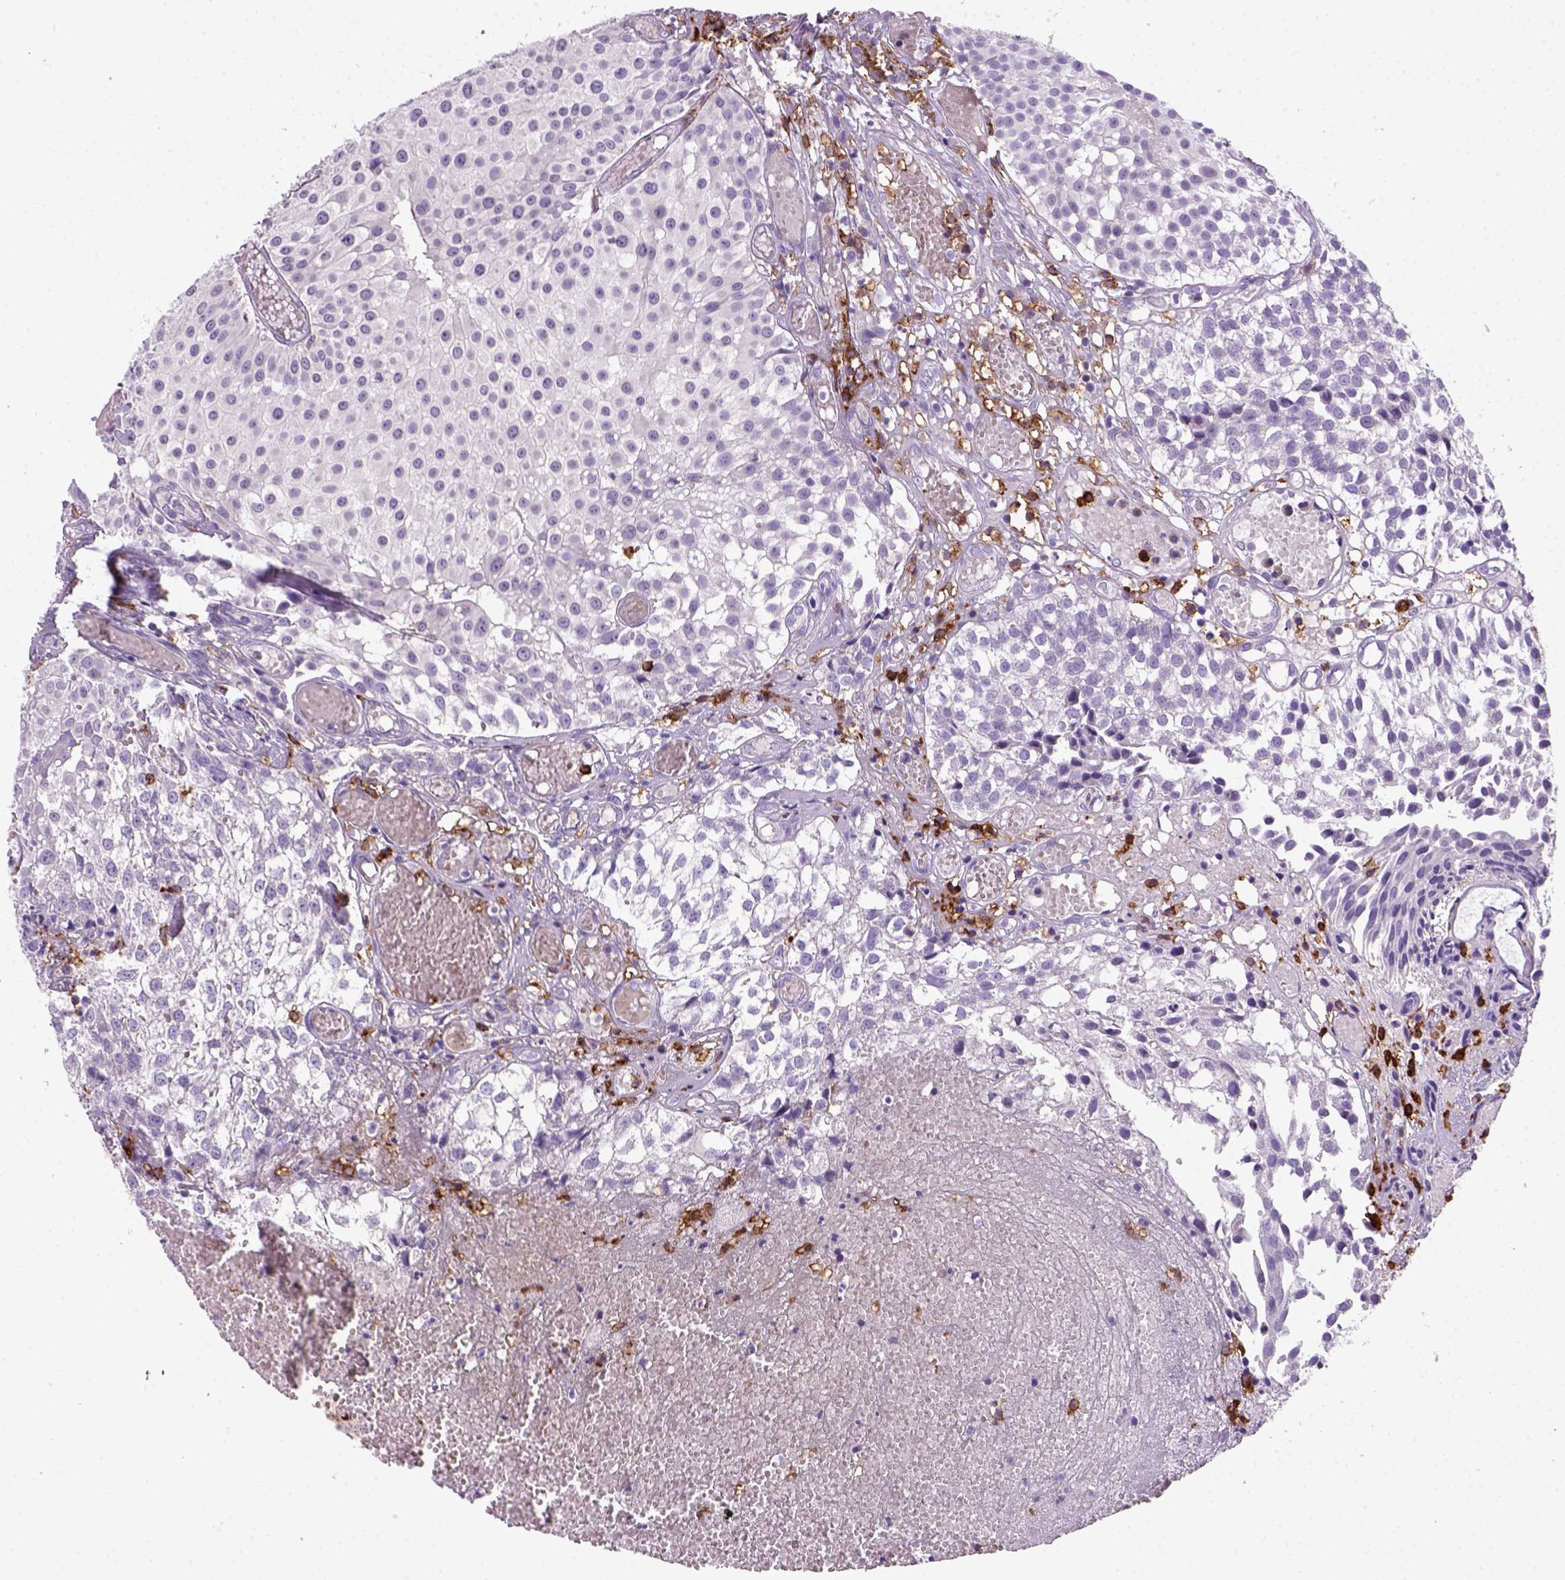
{"staining": {"intensity": "negative", "quantity": "none", "location": "none"}, "tissue": "urothelial cancer", "cell_type": "Tumor cells", "image_type": "cancer", "snomed": [{"axis": "morphology", "description": "Urothelial carcinoma, Low grade"}, {"axis": "topography", "description": "Urinary bladder"}], "caption": "Human urothelial carcinoma (low-grade) stained for a protein using immunohistochemistry shows no positivity in tumor cells.", "gene": "CD14", "patient": {"sex": "male", "age": 79}}